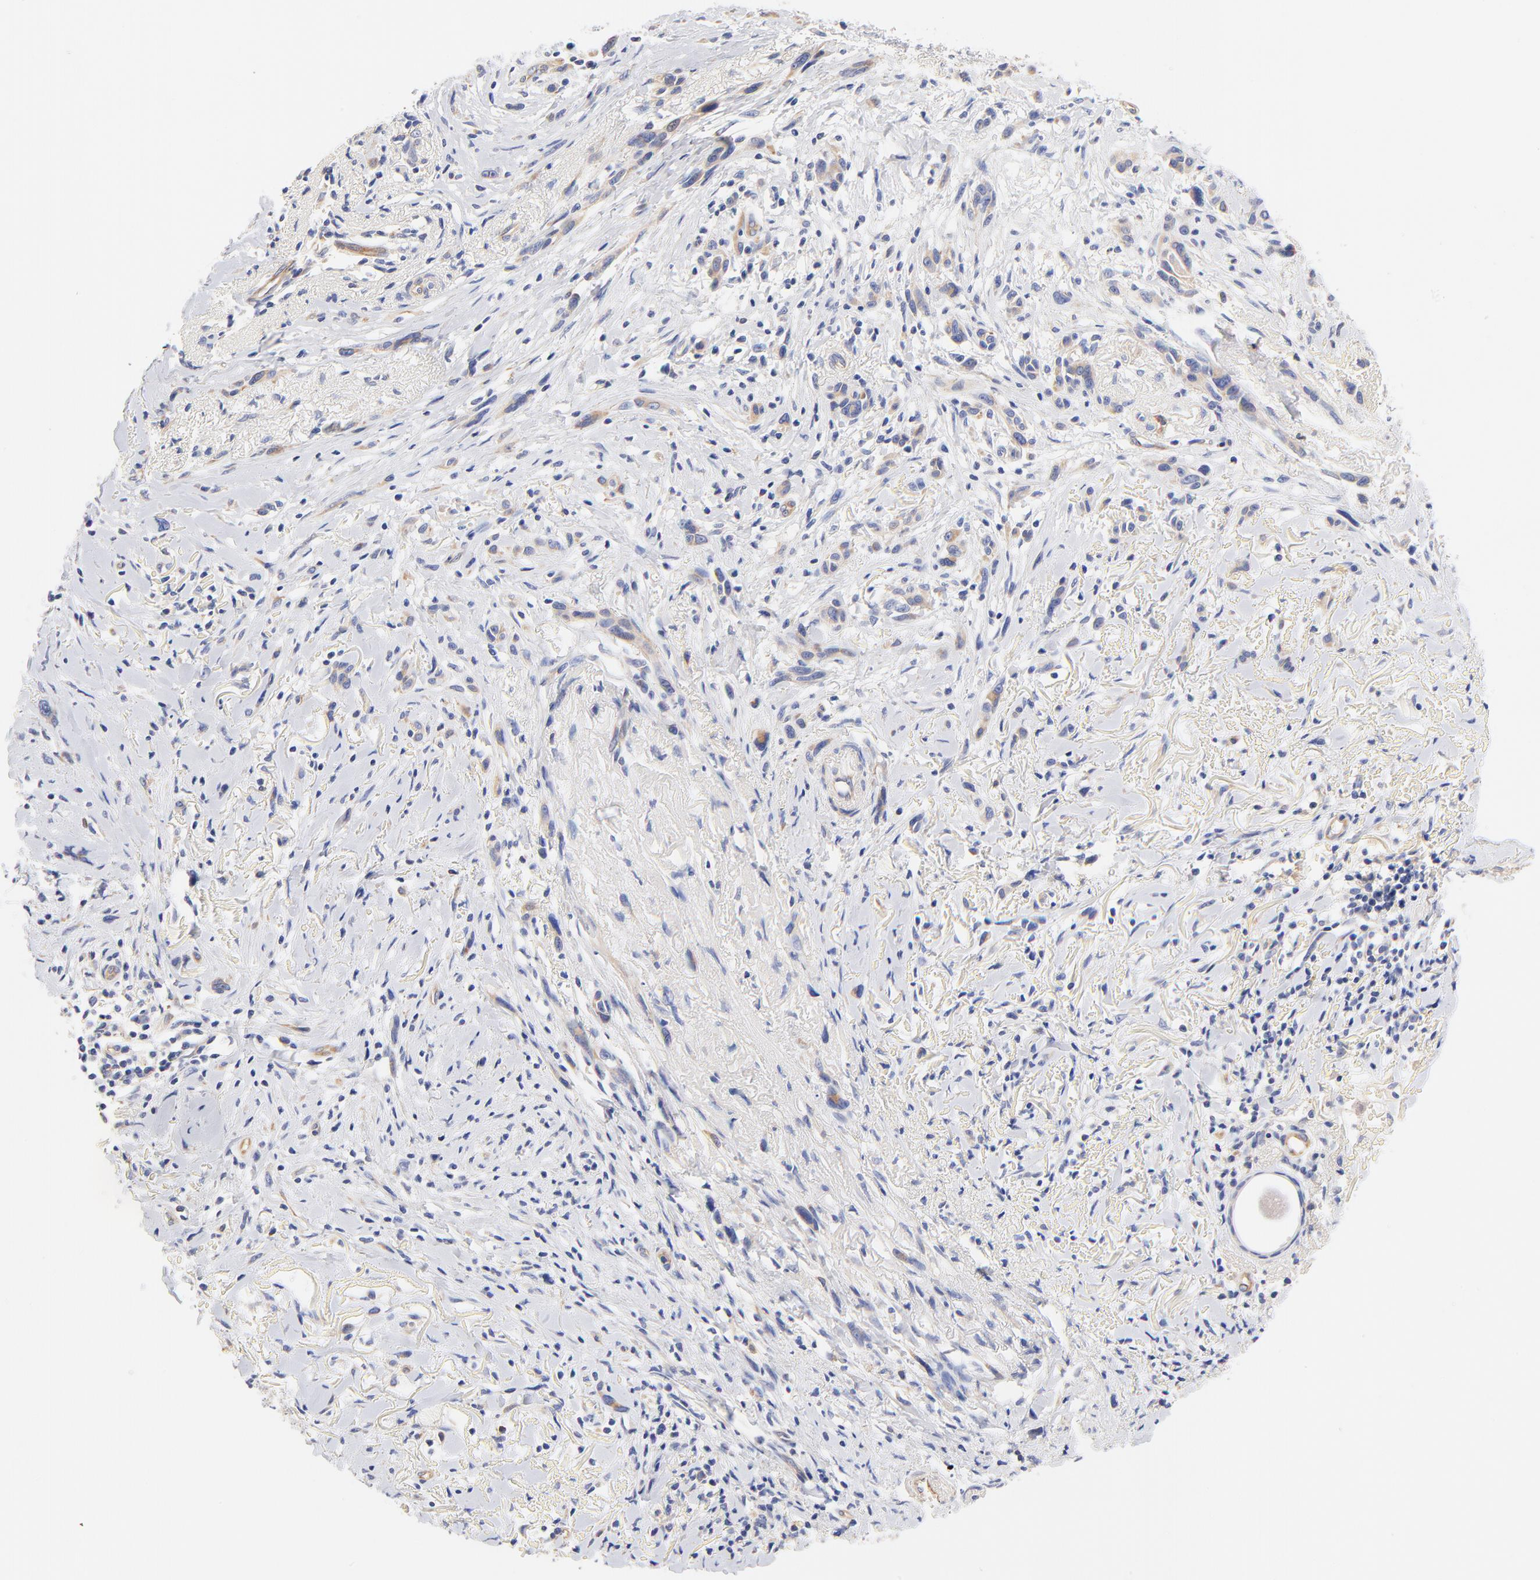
{"staining": {"intensity": "weak", "quantity": "25%-75%", "location": "cytoplasmic/membranous"}, "tissue": "melanoma", "cell_type": "Tumor cells", "image_type": "cancer", "snomed": [{"axis": "morphology", "description": "Malignant melanoma, NOS"}, {"axis": "topography", "description": "Skin"}], "caption": "Immunohistochemistry of malignant melanoma displays low levels of weak cytoplasmic/membranous staining in approximately 25%-75% of tumor cells.", "gene": "HS3ST1", "patient": {"sex": "male", "age": 91}}